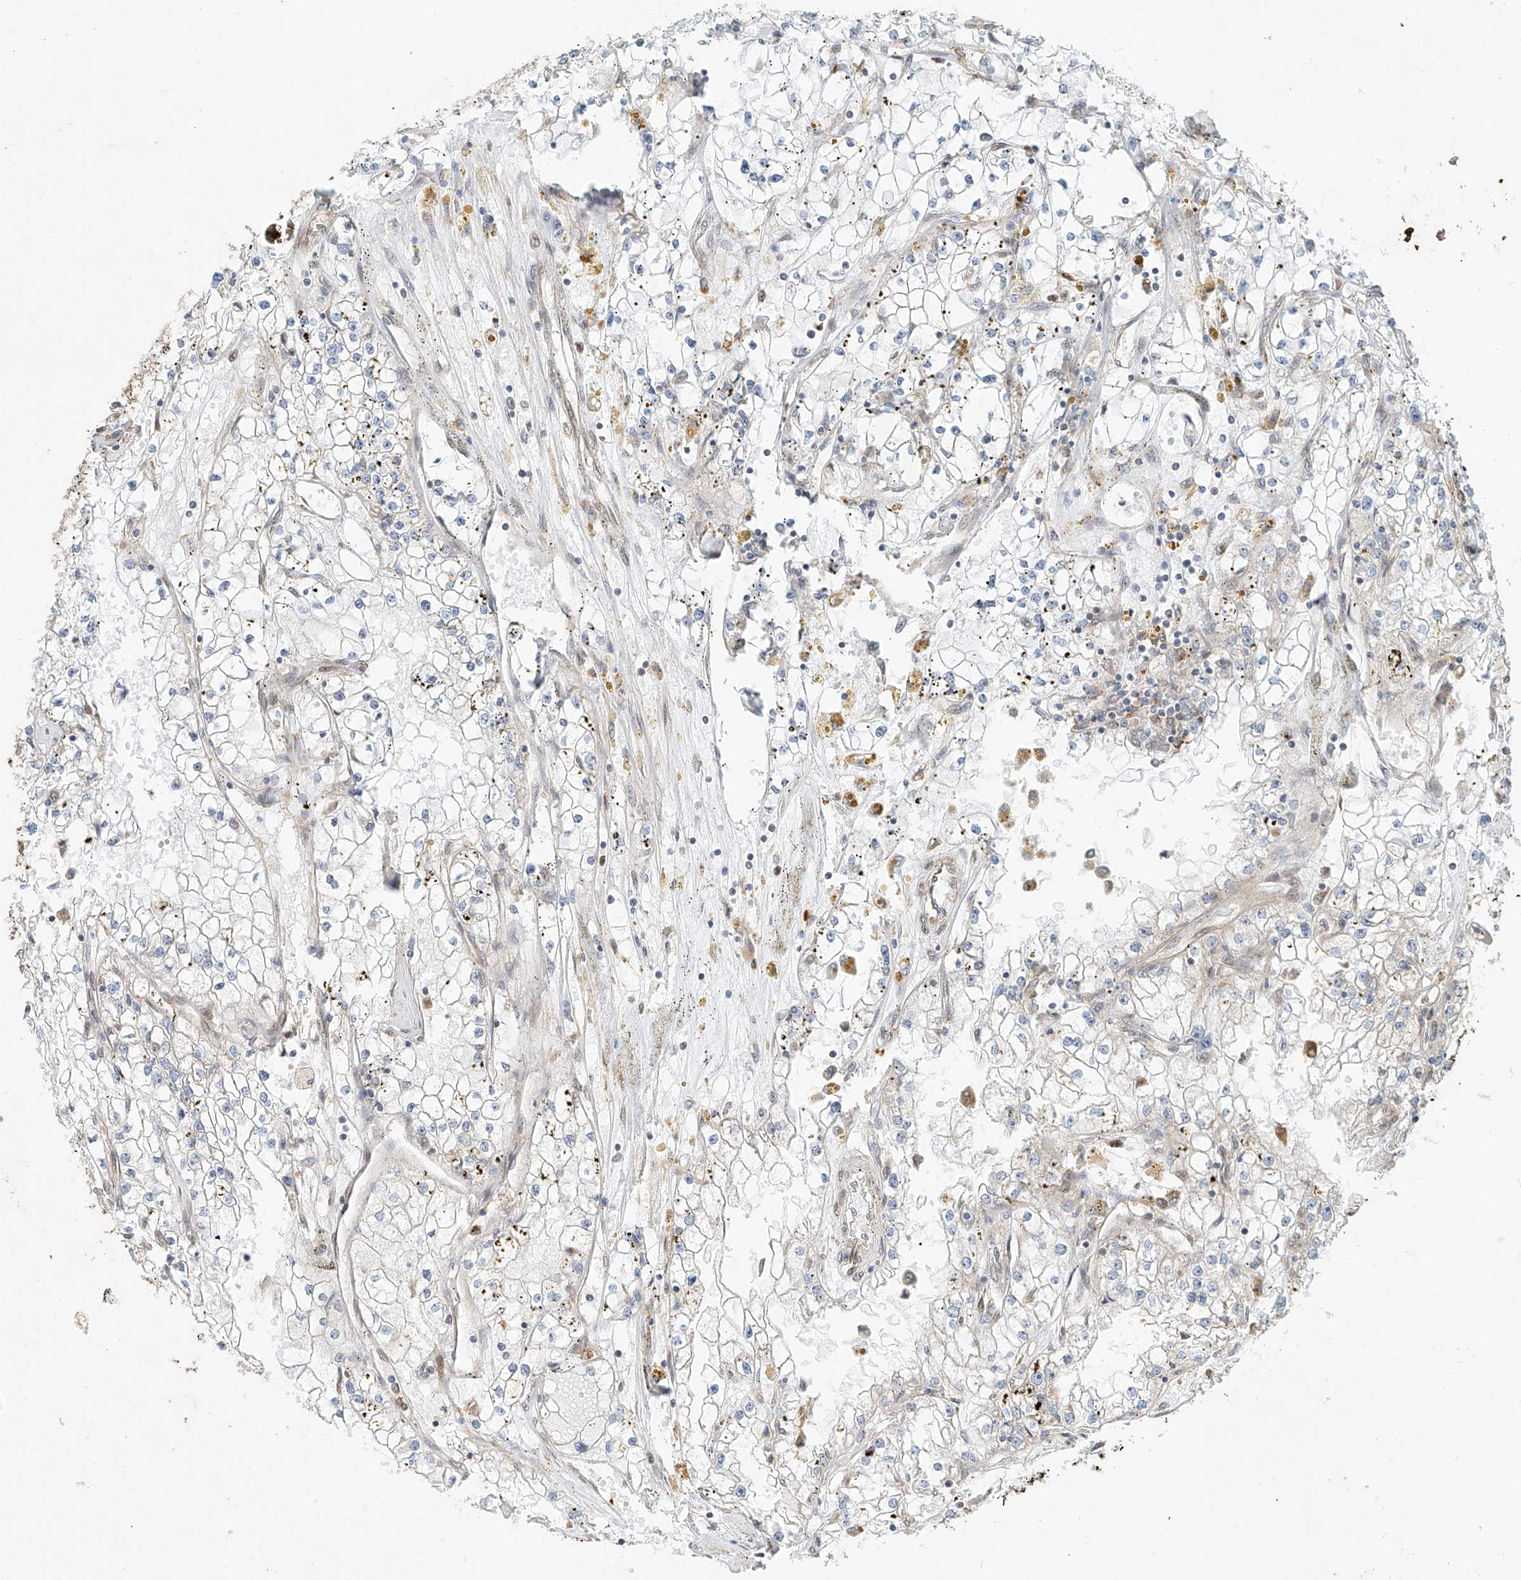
{"staining": {"intensity": "negative", "quantity": "none", "location": "none"}, "tissue": "renal cancer", "cell_type": "Tumor cells", "image_type": "cancer", "snomed": [{"axis": "morphology", "description": "Adenocarcinoma, NOS"}, {"axis": "topography", "description": "Kidney"}], "caption": "Protein analysis of renal cancer shows no significant expression in tumor cells.", "gene": "CEP162", "patient": {"sex": "male", "age": 56}}